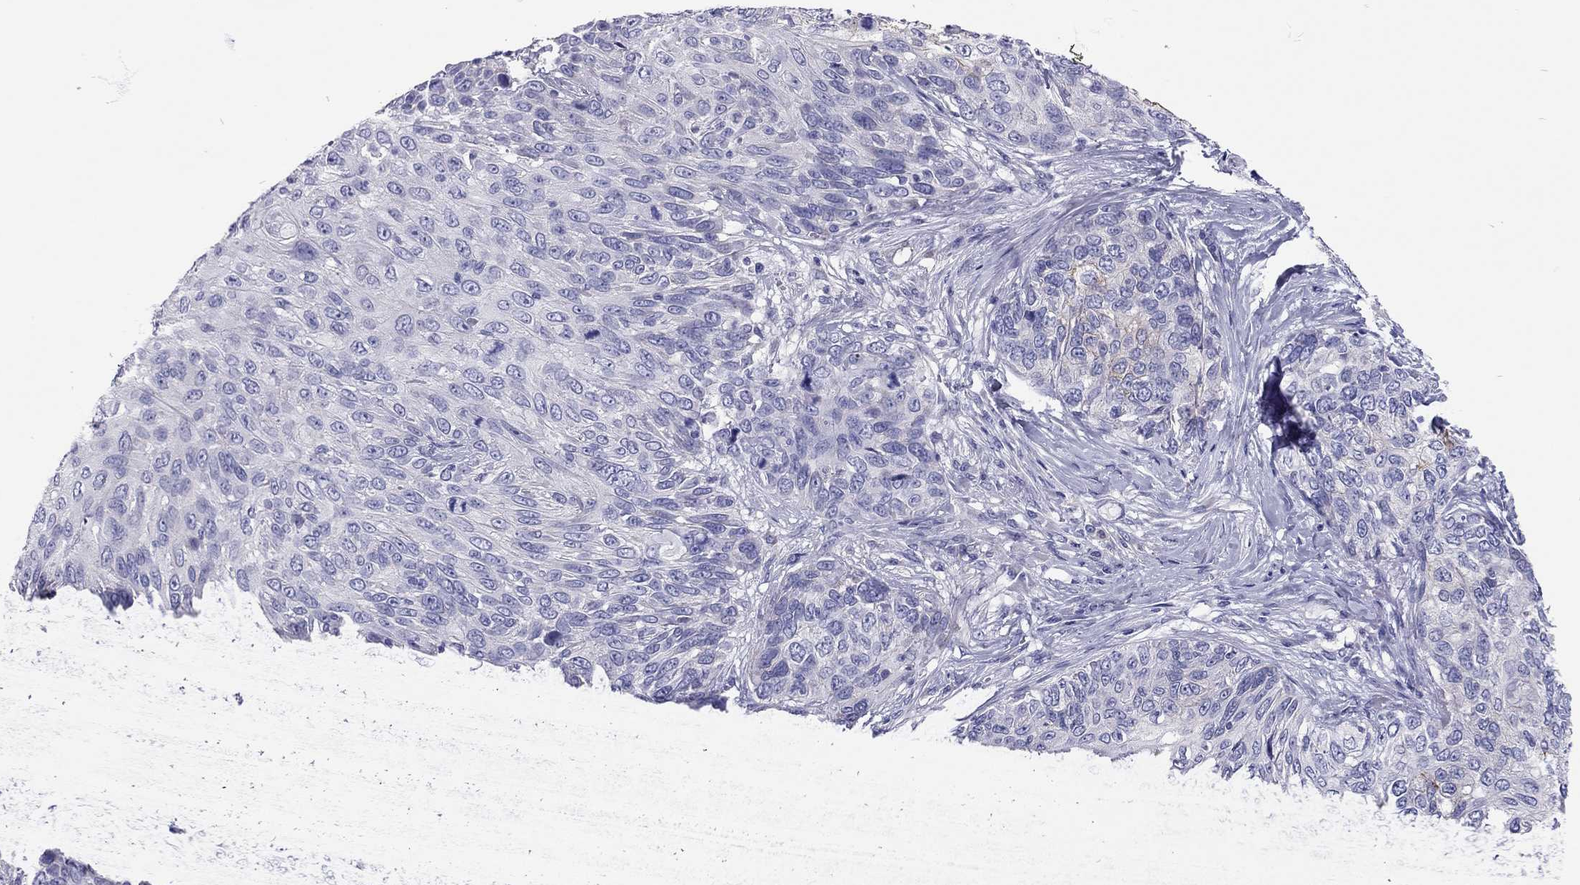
{"staining": {"intensity": "negative", "quantity": "none", "location": "none"}, "tissue": "skin cancer", "cell_type": "Tumor cells", "image_type": "cancer", "snomed": [{"axis": "morphology", "description": "Squamous cell carcinoma, NOS"}, {"axis": "topography", "description": "Skin"}], "caption": "High magnification brightfield microscopy of skin squamous cell carcinoma stained with DAB (3,3'-diaminobenzidine) (brown) and counterstained with hematoxylin (blue): tumor cells show no significant positivity. (Stains: DAB (3,3'-diaminobenzidine) IHC with hematoxylin counter stain, Microscopy: brightfield microscopy at high magnification).", "gene": "SCARB1", "patient": {"sex": "male", "age": 92}}